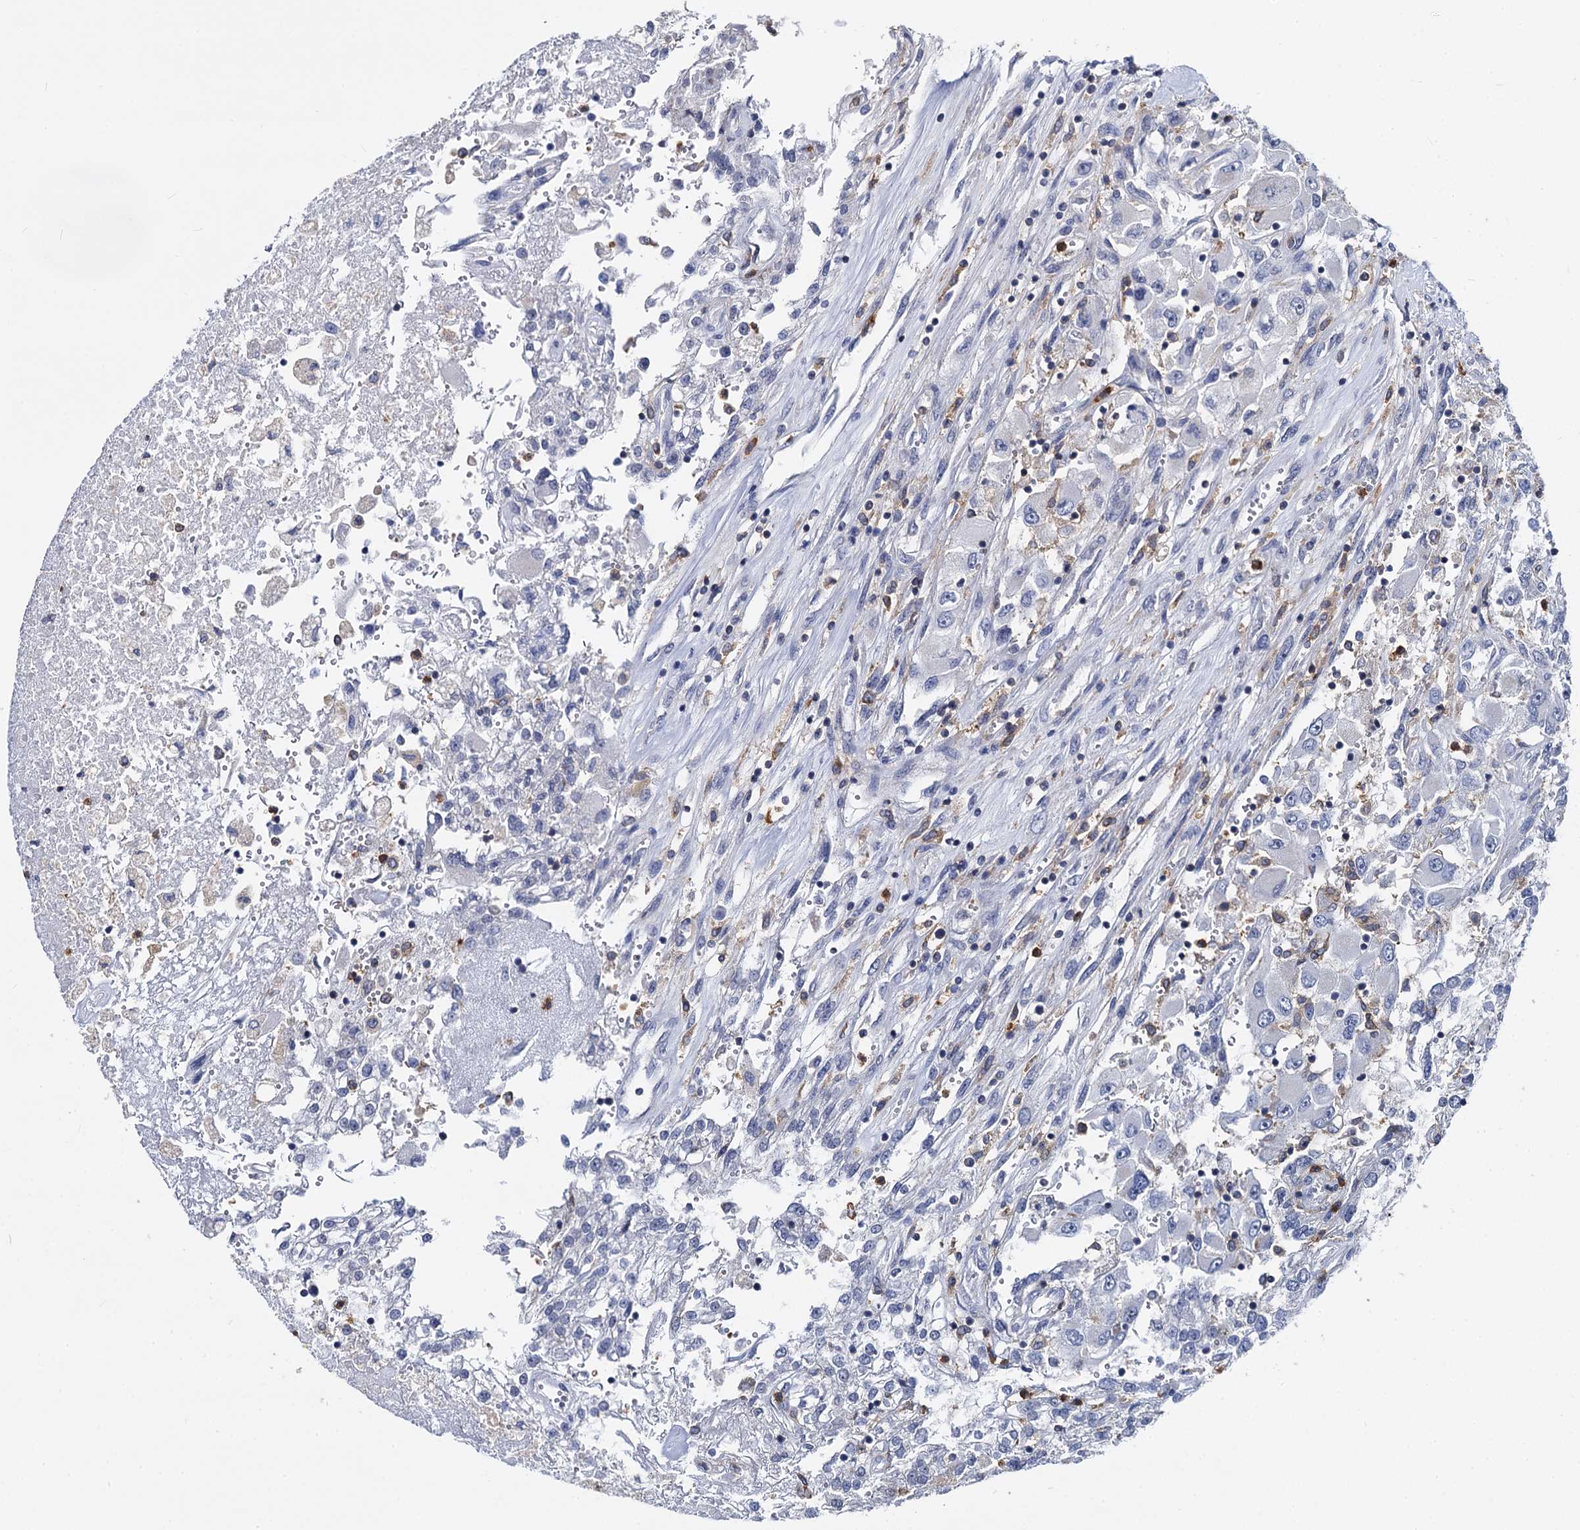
{"staining": {"intensity": "negative", "quantity": "none", "location": "none"}, "tissue": "renal cancer", "cell_type": "Tumor cells", "image_type": "cancer", "snomed": [{"axis": "morphology", "description": "Adenocarcinoma, NOS"}, {"axis": "topography", "description": "Kidney"}], "caption": "A micrograph of adenocarcinoma (renal) stained for a protein displays no brown staining in tumor cells. Nuclei are stained in blue.", "gene": "RHOG", "patient": {"sex": "female", "age": 52}}